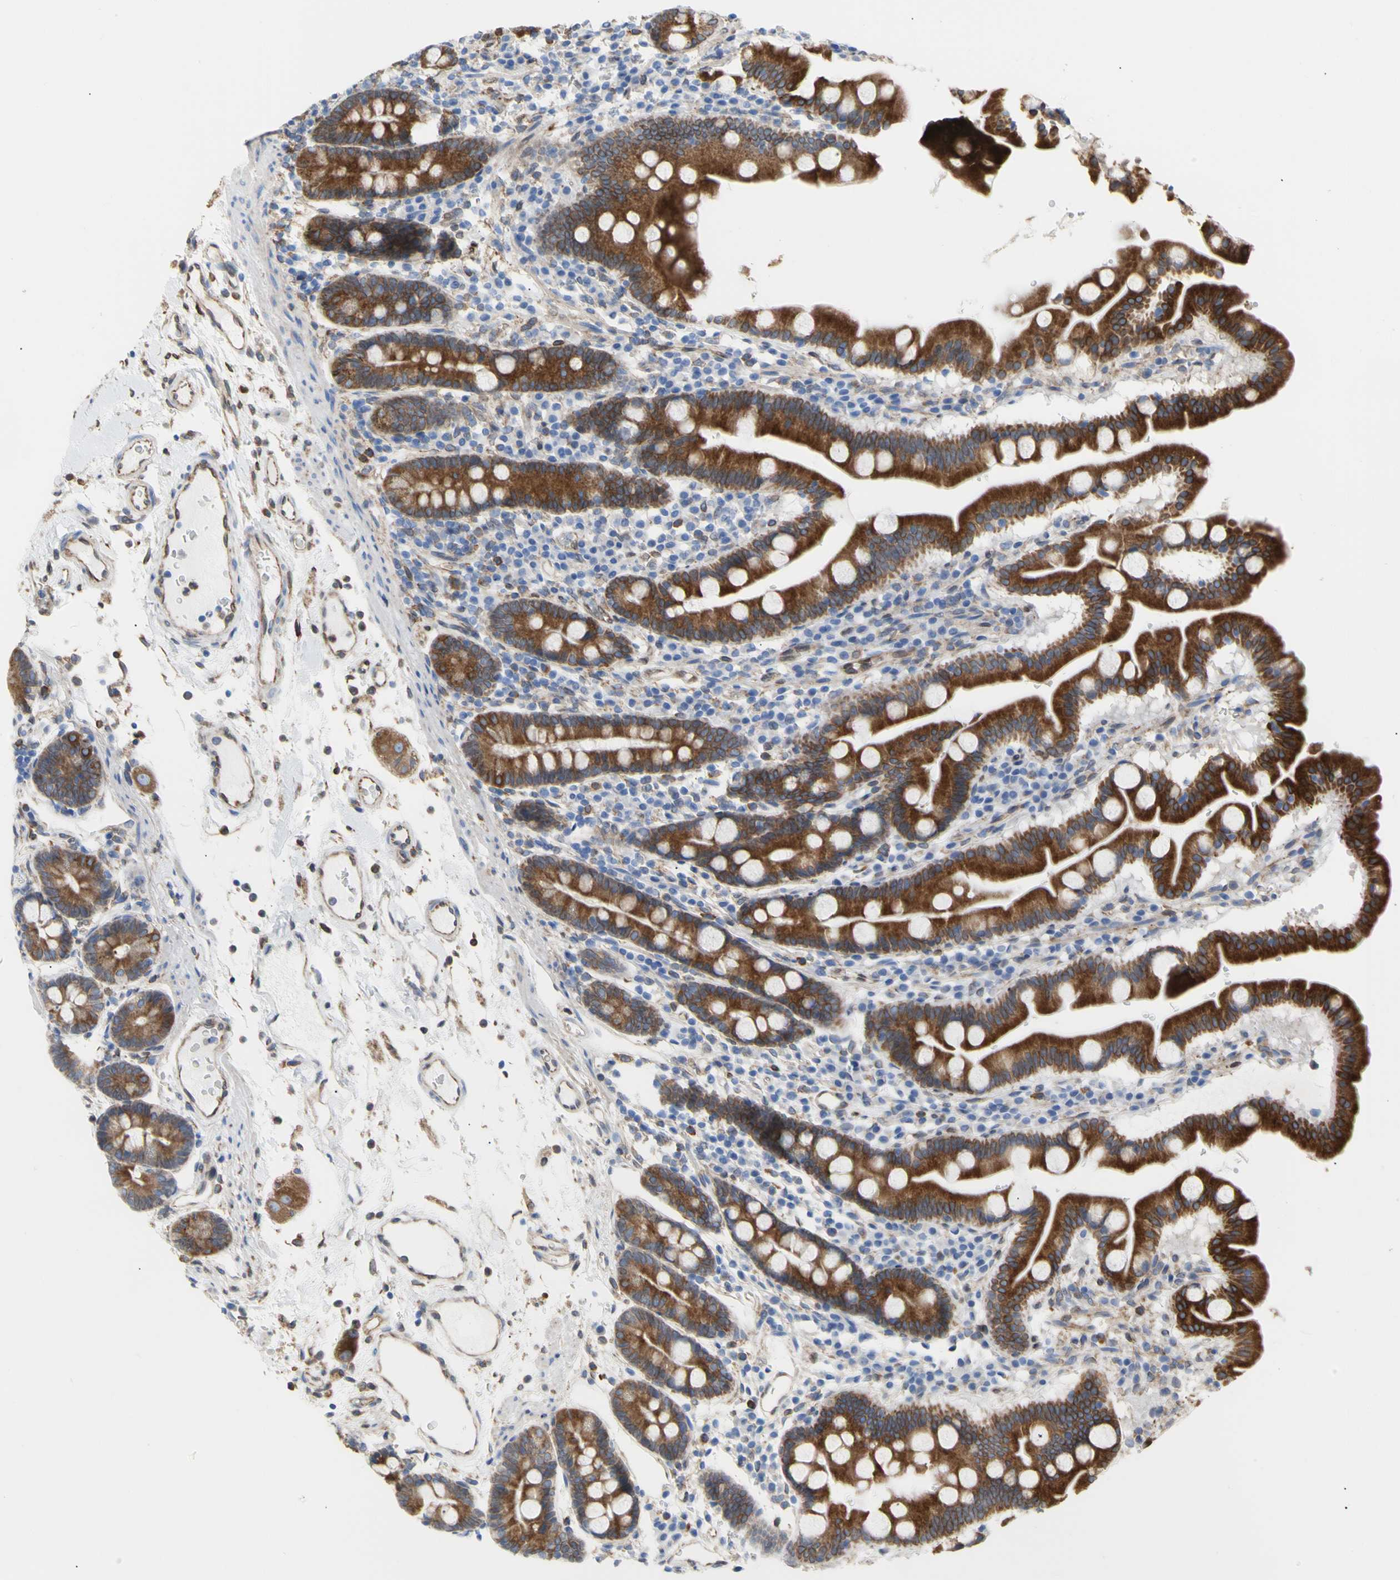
{"staining": {"intensity": "strong", "quantity": ">75%", "location": "cytoplasmic/membranous"}, "tissue": "duodenum", "cell_type": "Glandular cells", "image_type": "normal", "snomed": [{"axis": "morphology", "description": "Normal tissue, NOS"}, {"axis": "topography", "description": "Duodenum"}], "caption": "Protein staining by immunohistochemistry (IHC) shows strong cytoplasmic/membranous staining in about >75% of glandular cells in benign duodenum.", "gene": "ERLIN1", "patient": {"sex": "male", "age": 50}}